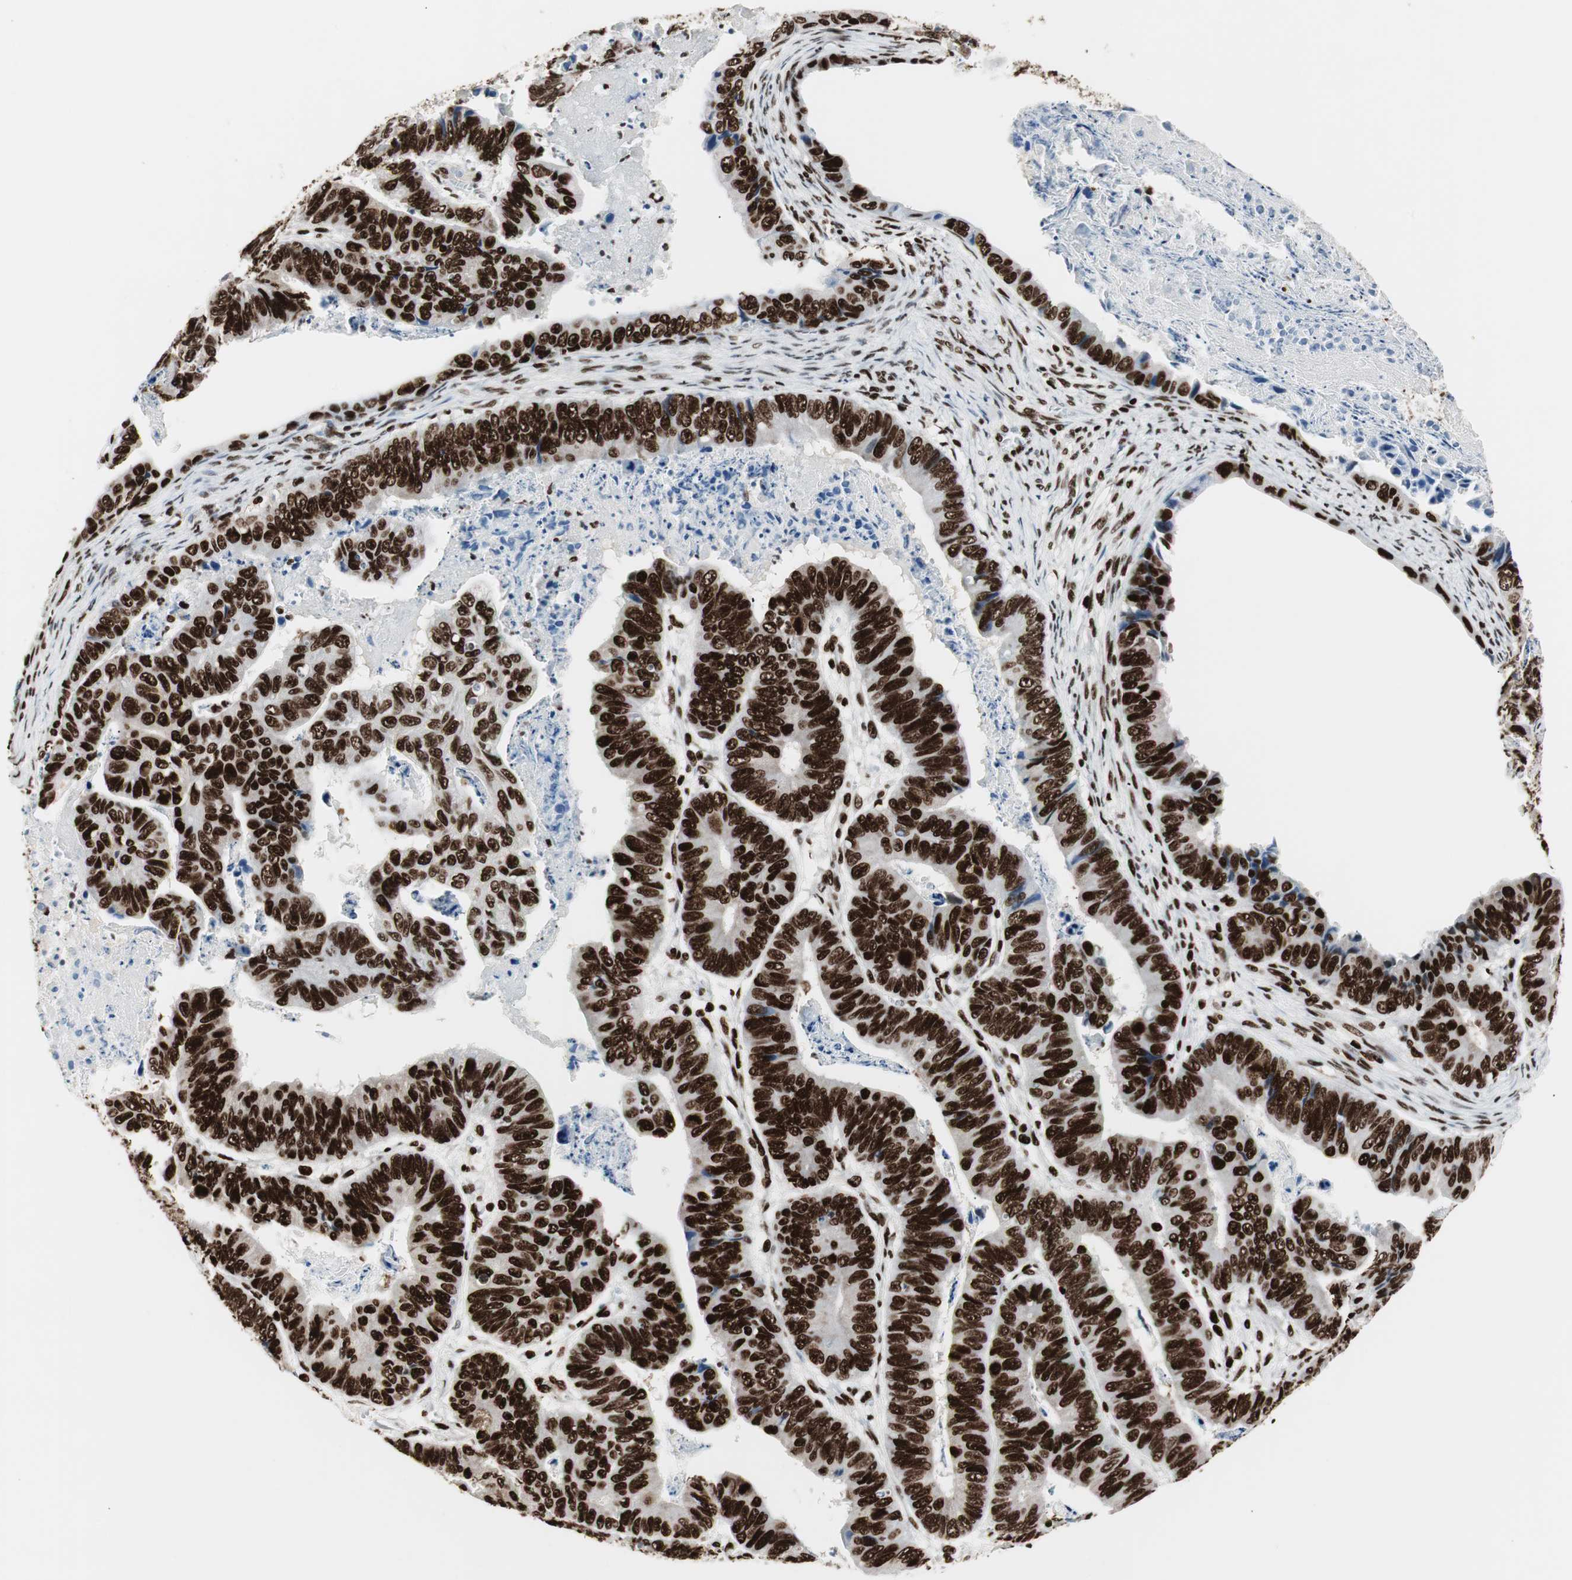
{"staining": {"intensity": "strong", "quantity": ">75%", "location": "nuclear"}, "tissue": "stomach cancer", "cell_type": "Tumor cells", "image_type": "cancer", "snomed": [{"axis": "morphology", "description": "Adenocarcinoma, NOS"}, {"axis": "topography", "description": "Stomach, lower"}], "caption": "Immunohistochemistry (IHC) (DAB) staining of adenocarcinoma (stomach) demonstrates strong nuclear protein staining in approximately >75% of tumor cells.", "gene": "MTA2", "patient": {"sex": "male", "age": 77}}